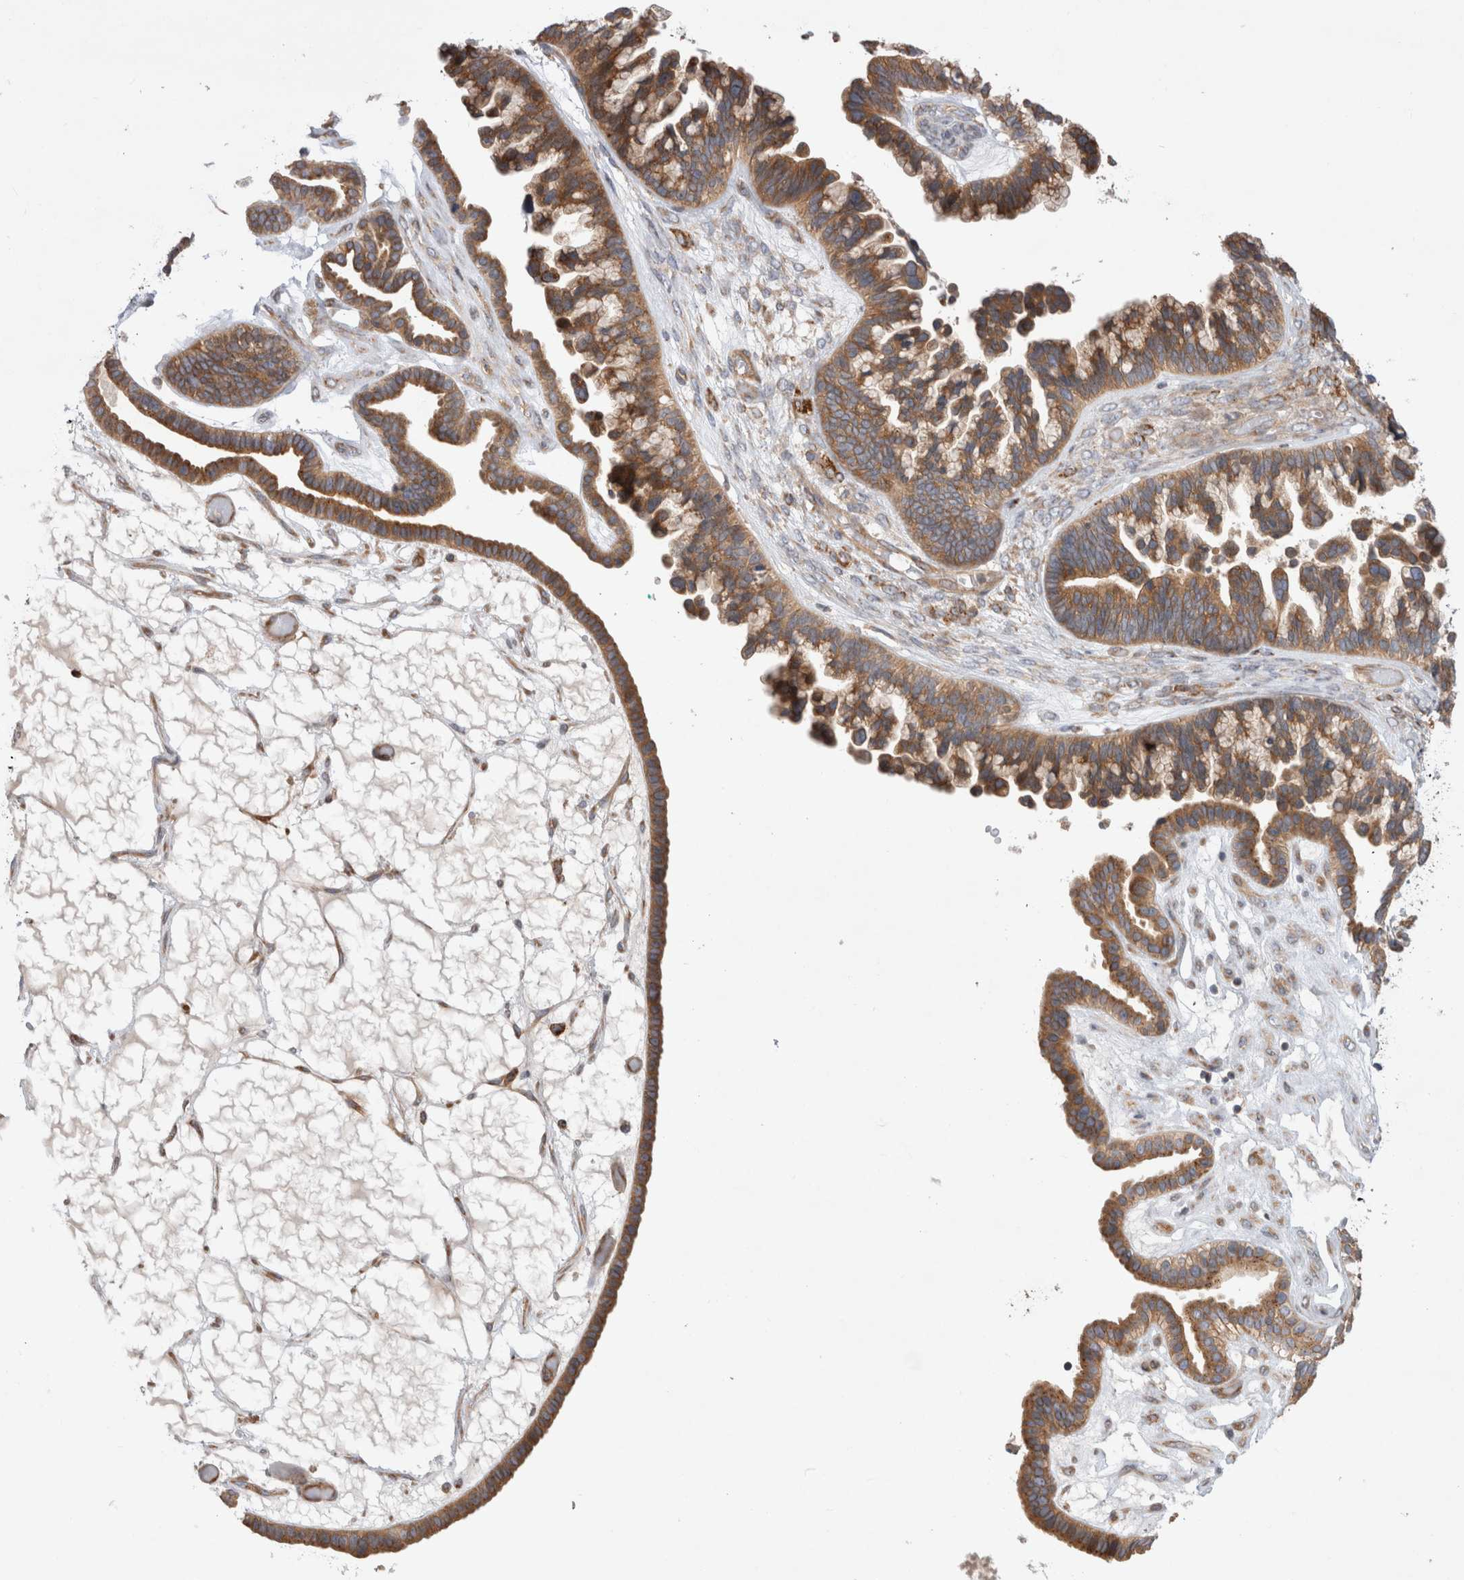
{"staining": {"intensity": "moderate", "quantity": ">75%", "location": "cytoplasmic/membranous"}, "tissue": "ovarian cancer", "cell_type": "Tumor cells", "image_type": "cancer", "snomed": [{"axis": "morphology", "description": "Cystadenocarcinoma, serous, NOS"}, {"axis": "topography", "description": "Ovary"}], "caption": "Brown immunohistochemical staining in human ovarian cancer shows moderate cytoplasmic/membranous staining in about >75% of tumor cells. (DAB = brown stain, brightfield microscopy at high magnification).", "gene": "PDCD10", "patient": {"sex": "female", "age": 56}}